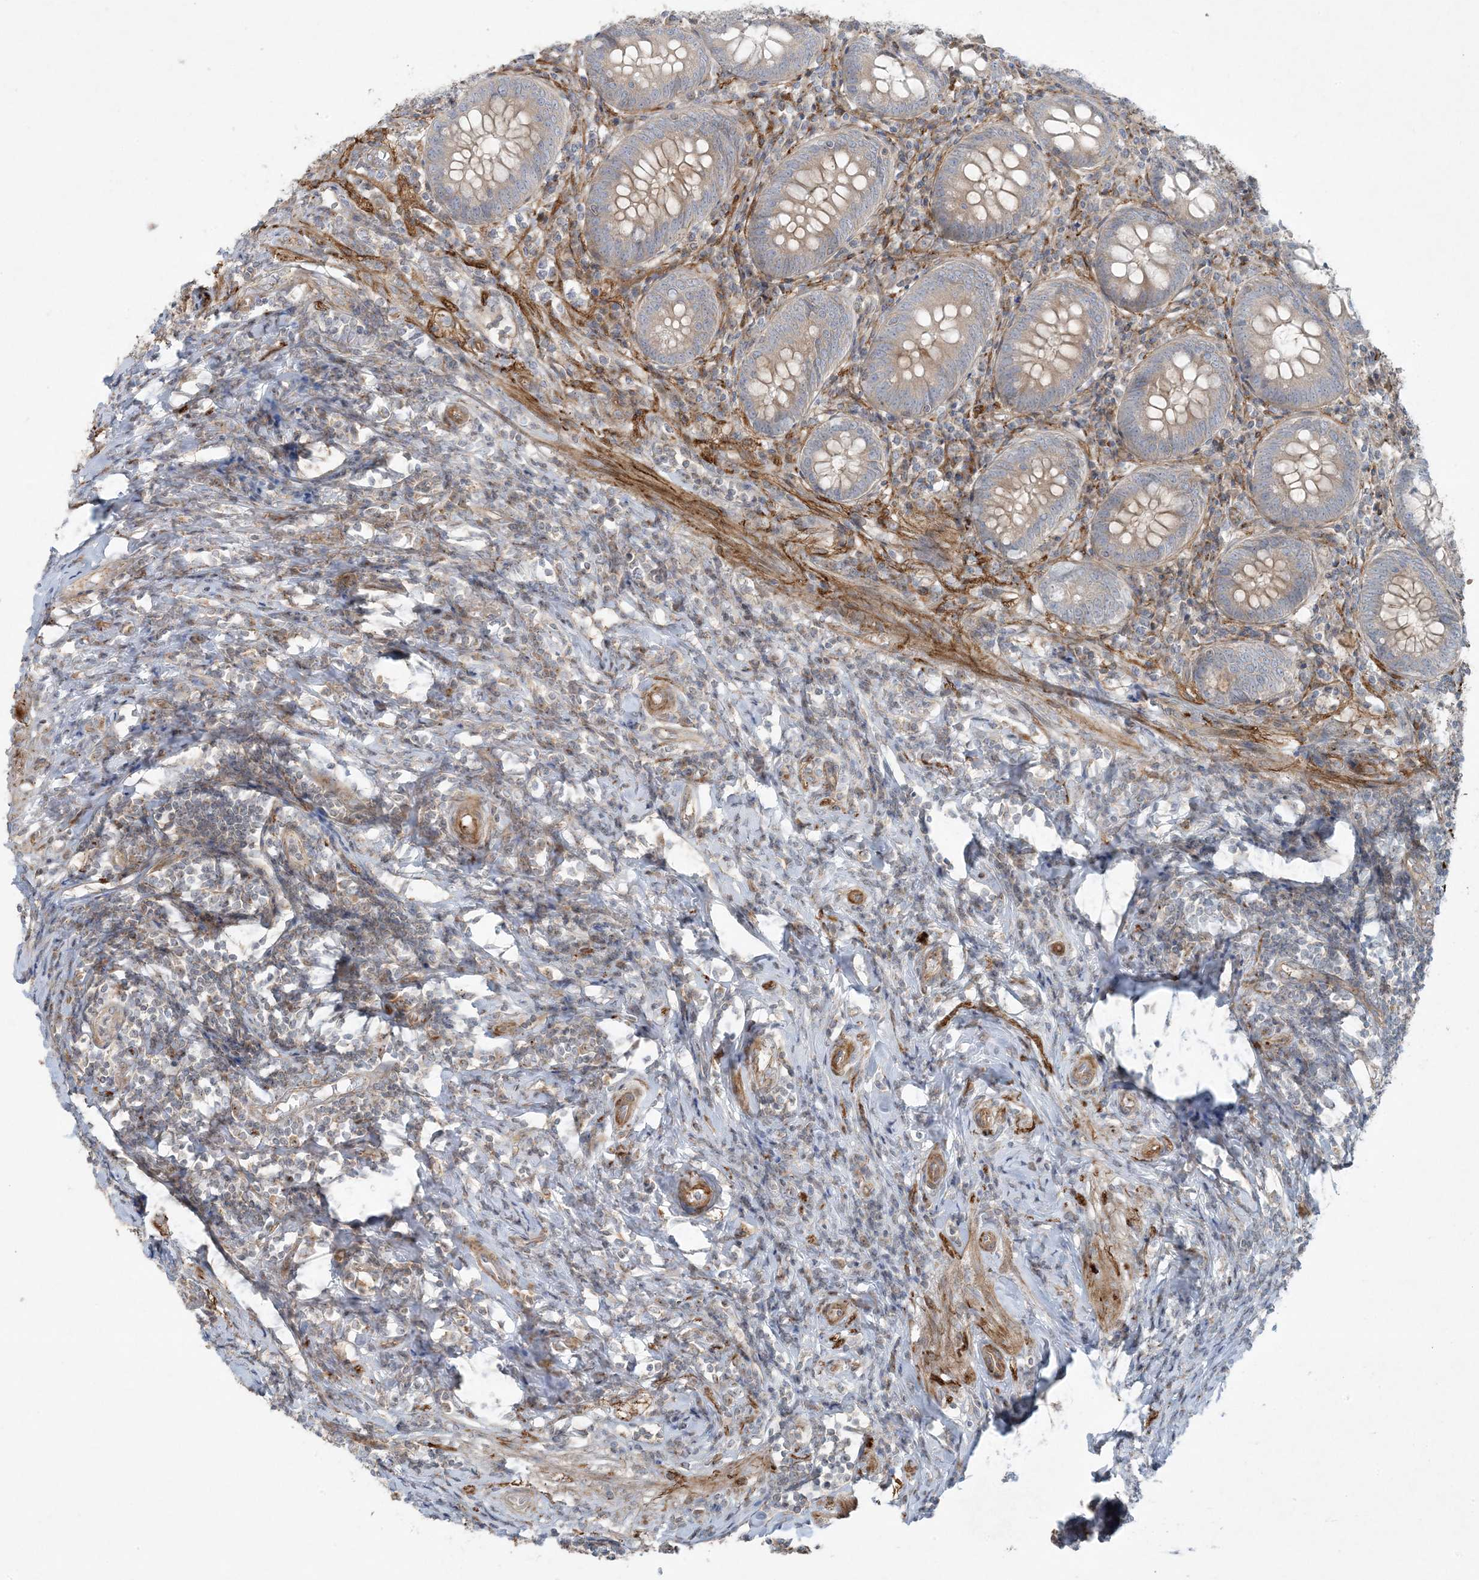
{"staining": {"intensity": "weak", "quantity": ">75%", "location": "cytoplasmic/membranous"}, "tissue": "appendix", "cell_type": "Glandular cells", "image_type": "normal", "snomed": [{"axis": "morphology", "description": "Normal tissue, NOS"}, {"axis": "topography", "description": "Appendix"}], "caption": "Immunohistochemical staining of normal appendix exhibits low levels of weak cytoplasmic/membranous expression in approximately >75% of glandular cells.", "gene": "PIK3R4", "patient": {"sex": "female", "age": 54}}